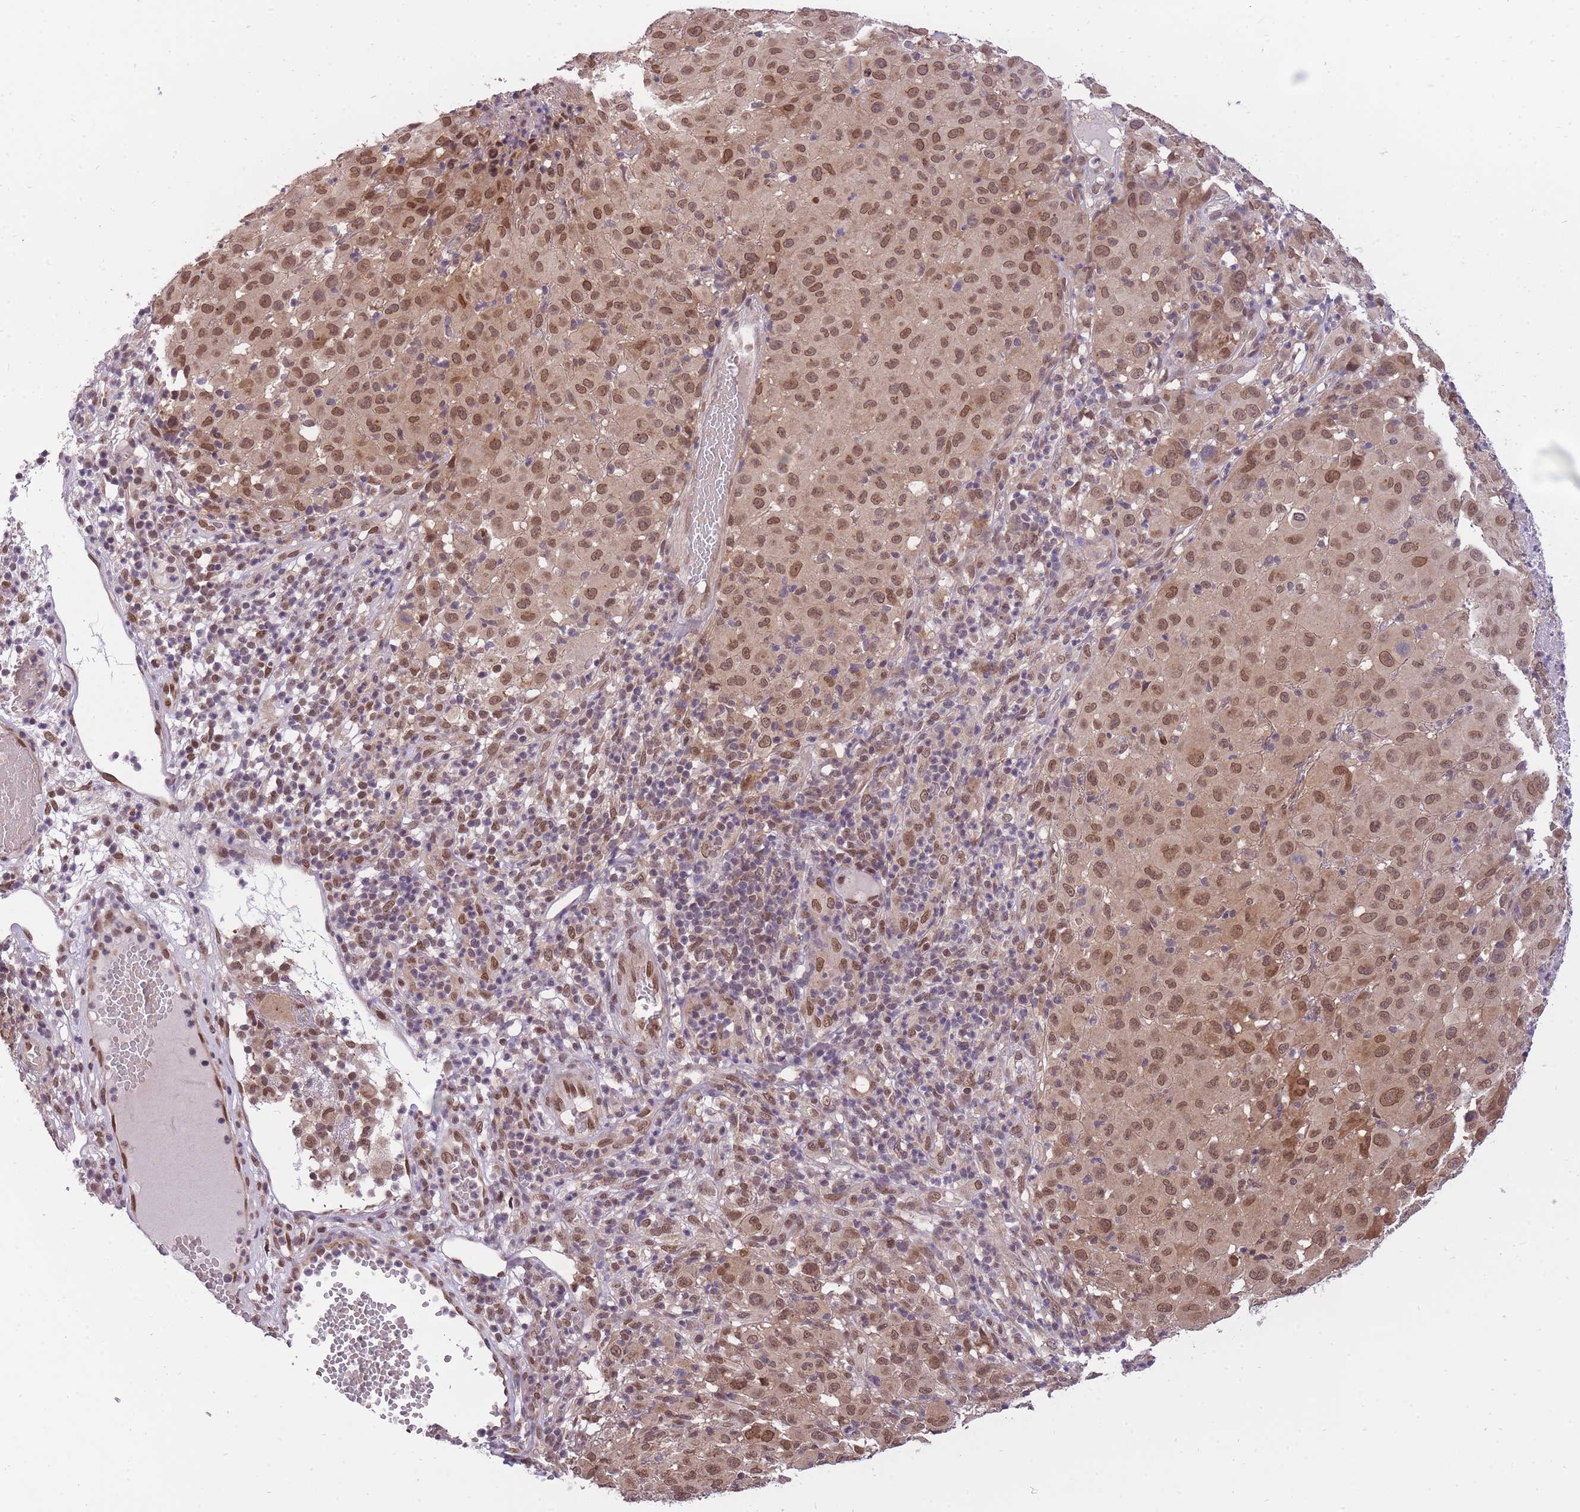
{"staining": {"intensity": "moderate", "quantity": ">75%", "location": "nuclear"}, "tissue": "melanoma", "cell_type": "Tumor cells", "image_type": "cancer", "snomed": [{"axis": "morphology", "description": "Malignant melanoma, NOS"}, {"axis": "topography", "description": "Skin"}], "caption": "The image demonstrates immunohistochemical staining of malignant melanoma. There is moderate nuclear staining is seen in about >75% of tumor cells.", "gene": "CDIP1", "patient": {"sex": "male", "age": 73}}